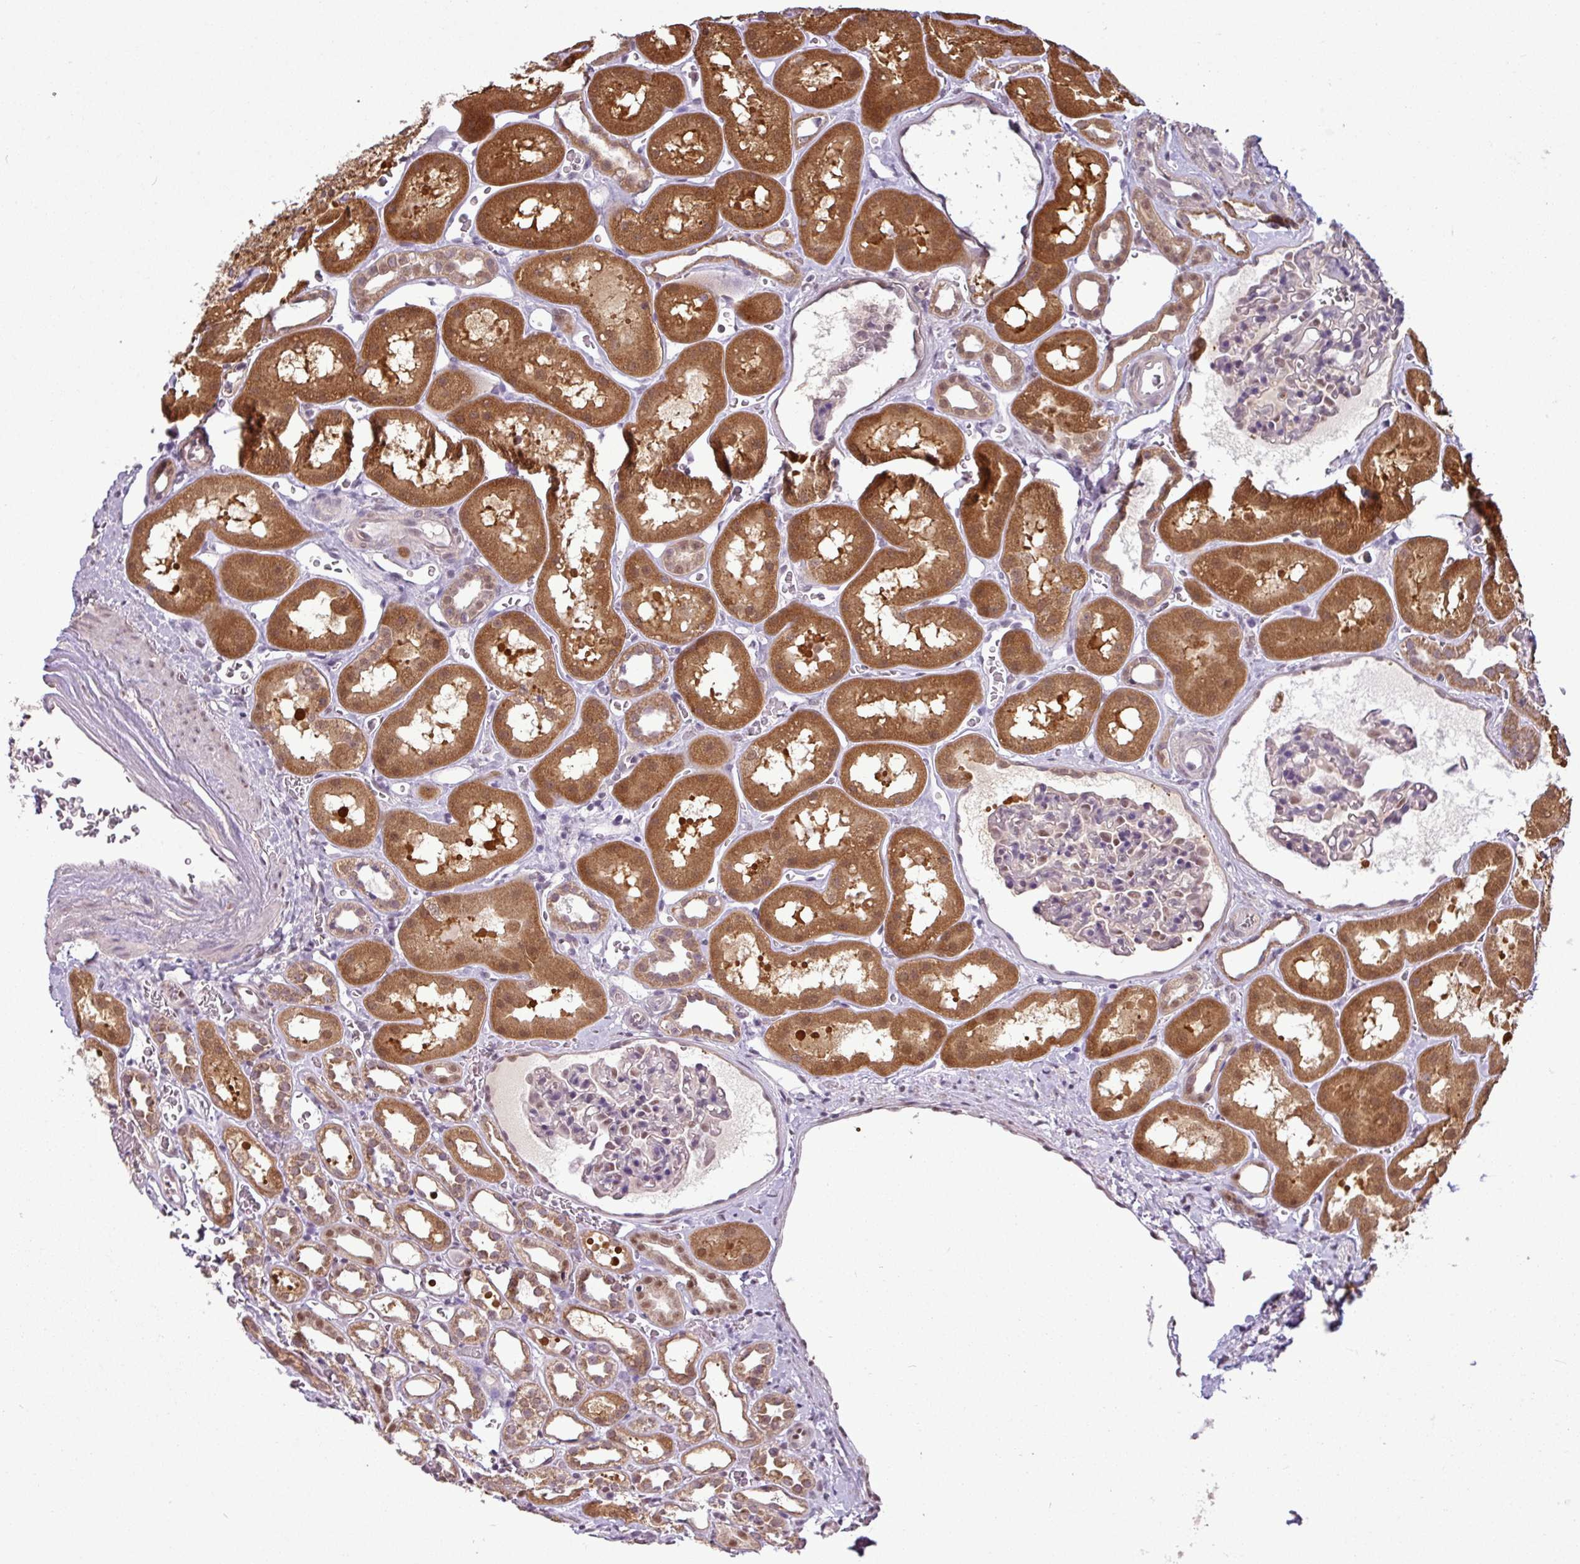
{"staining": {"intensity": "moderate", "quantity": "<25%", "location": "nuclear"}, "tissue": "kidney", "cell_type": "Cells in glomeruli", "image_type": "normal", "snomed": [{"axis": "morphology", "description": "Normal tissue, NOS"}, {"axis": "topography", "description": "Kidney"}], "caption": "Immunohistochemical staining of normal human kidney displays <25% levels of moderate nuclear protein staining in approximately <25% of cells in glomeruli.", "gene": "ZNF217", "patient": {"sex": "female", "age": 41}}